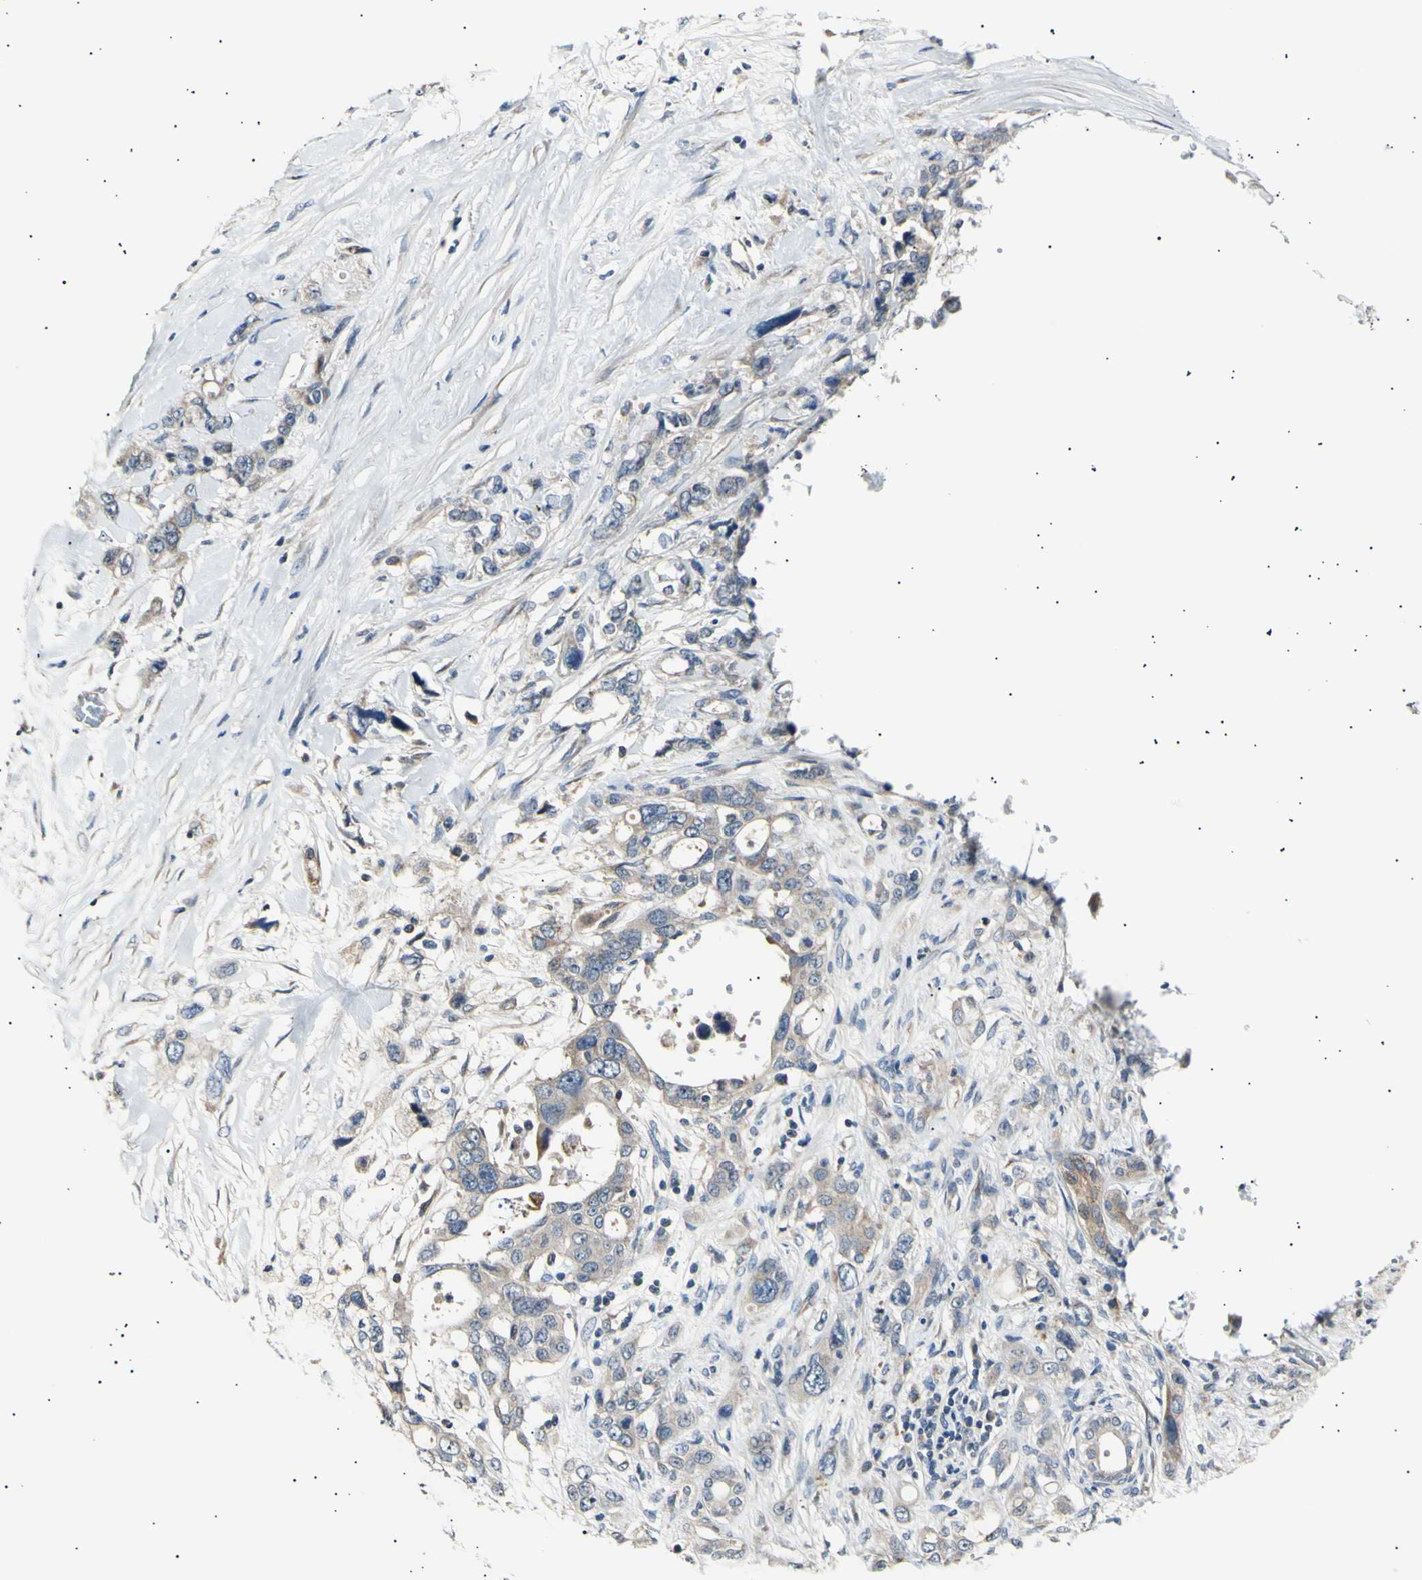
{"staining": {"intensity": "weak", "quantity": ">75%", "location": "cytoplasmic/membranous"}, "tissue": "pancreatic cancer", "cell_type": "Tumor cells", "image_type": "cancer", "snomed": [{"axis": "morphology", "description": "Adenocarcinoma, NOS"}, {"axis": "topography", "description": "Pancreas"}], "caption": "Immunohistochemical staining of pancreatic cancer shows low levels of weak cytoplasmic/membranous protein positivity in about >75% of tumor cells.", "gene": "ITGA6", "patient": {"sex": "male", "age": 46}}